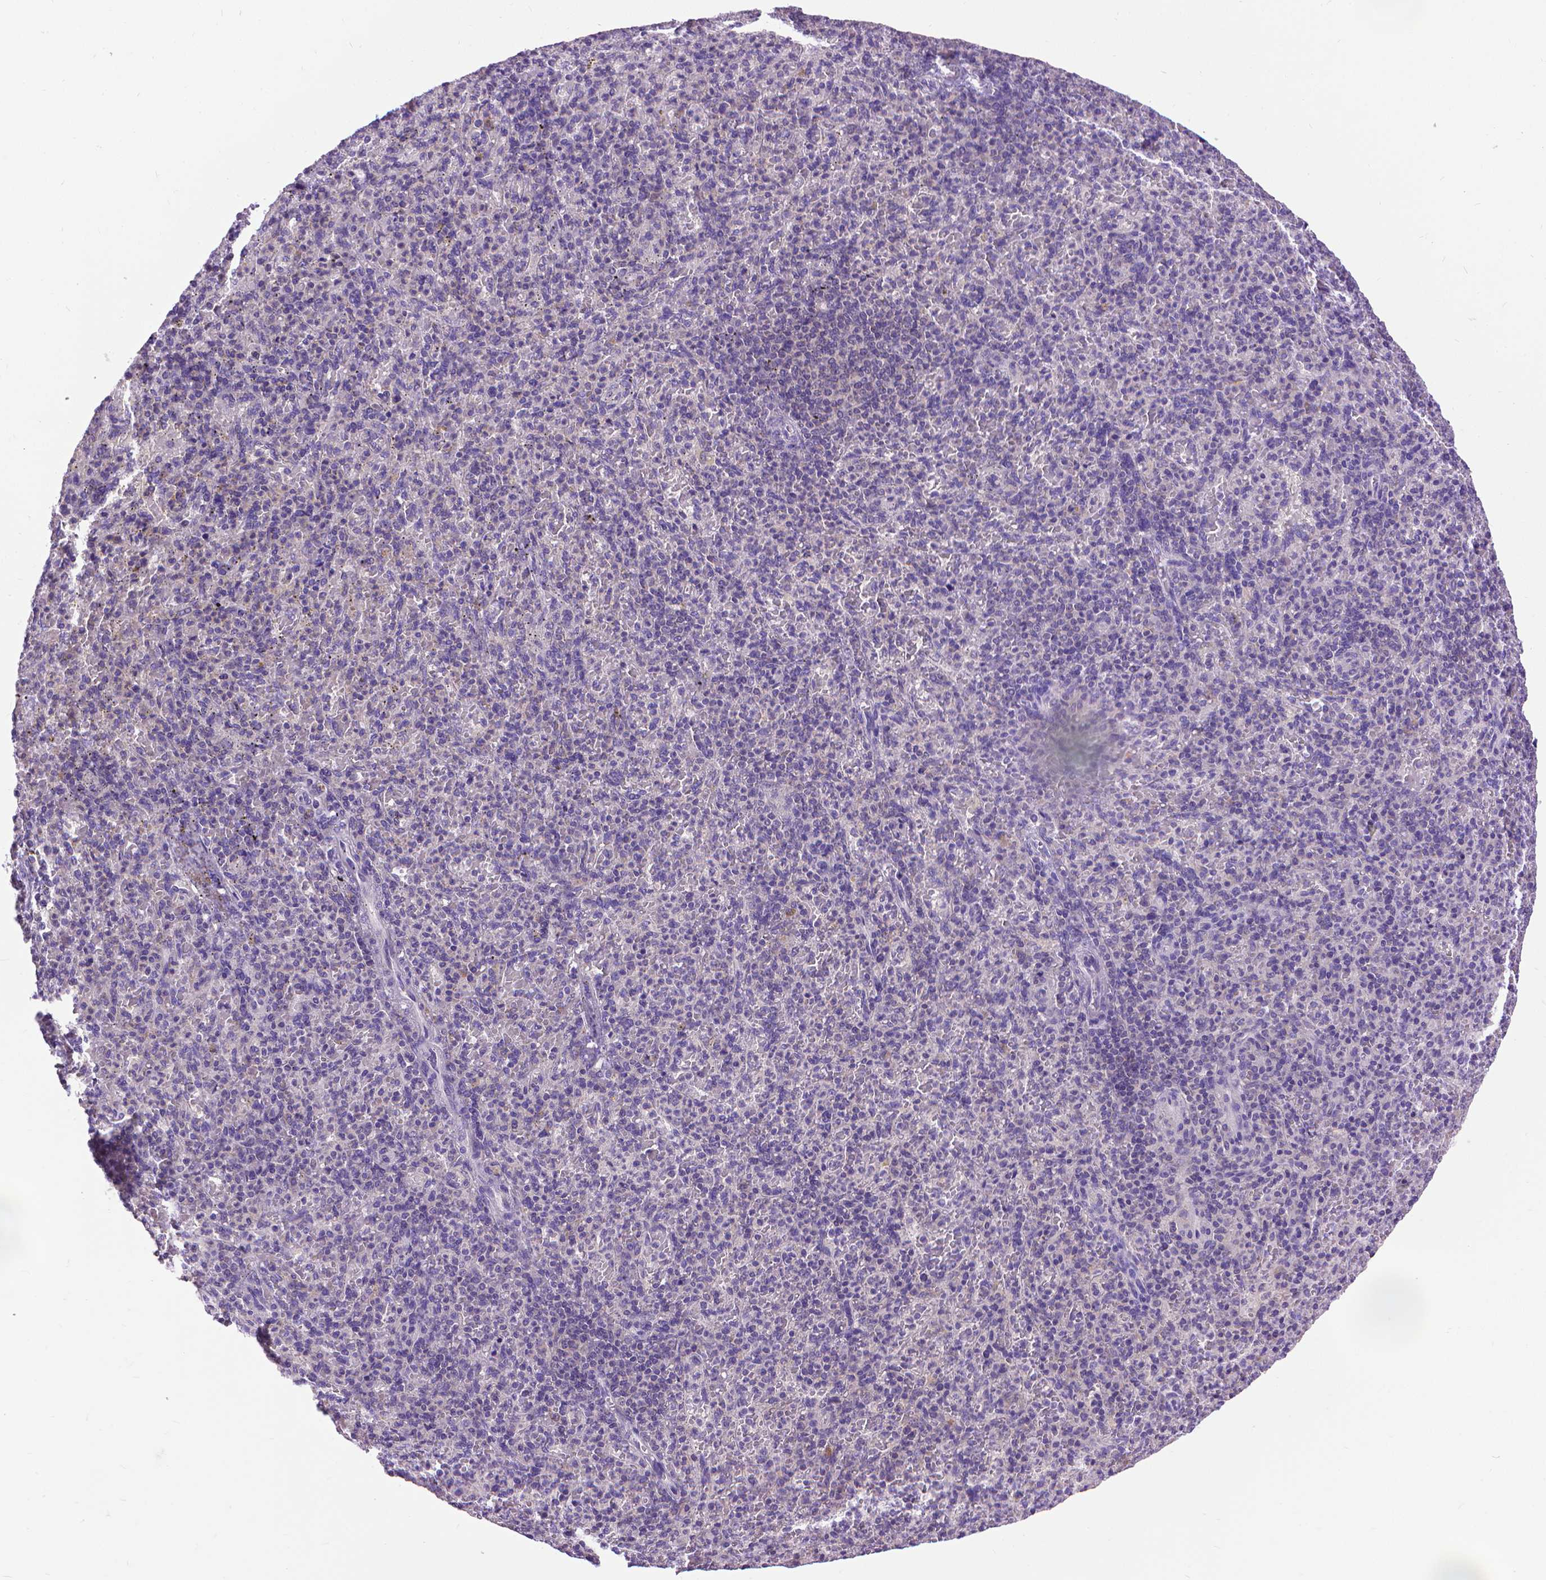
{"staining": {"intensity": "negative", "quantity": "none", "location": "none"}, "tissue": "spleen", "cell_type": "Cells in red pulp", "image_type": "normal", "snomed": [{"axis": "morphology", "description": "Normal tissue, NOS"}, {"axis": "topography", "description": "Spleen"}], "caption": "This is an IHC image of normal human spleen. There is no staining in cells in red pulp.", "gene": "SYN1", "patient": {"sex": "female", "age": 74}}